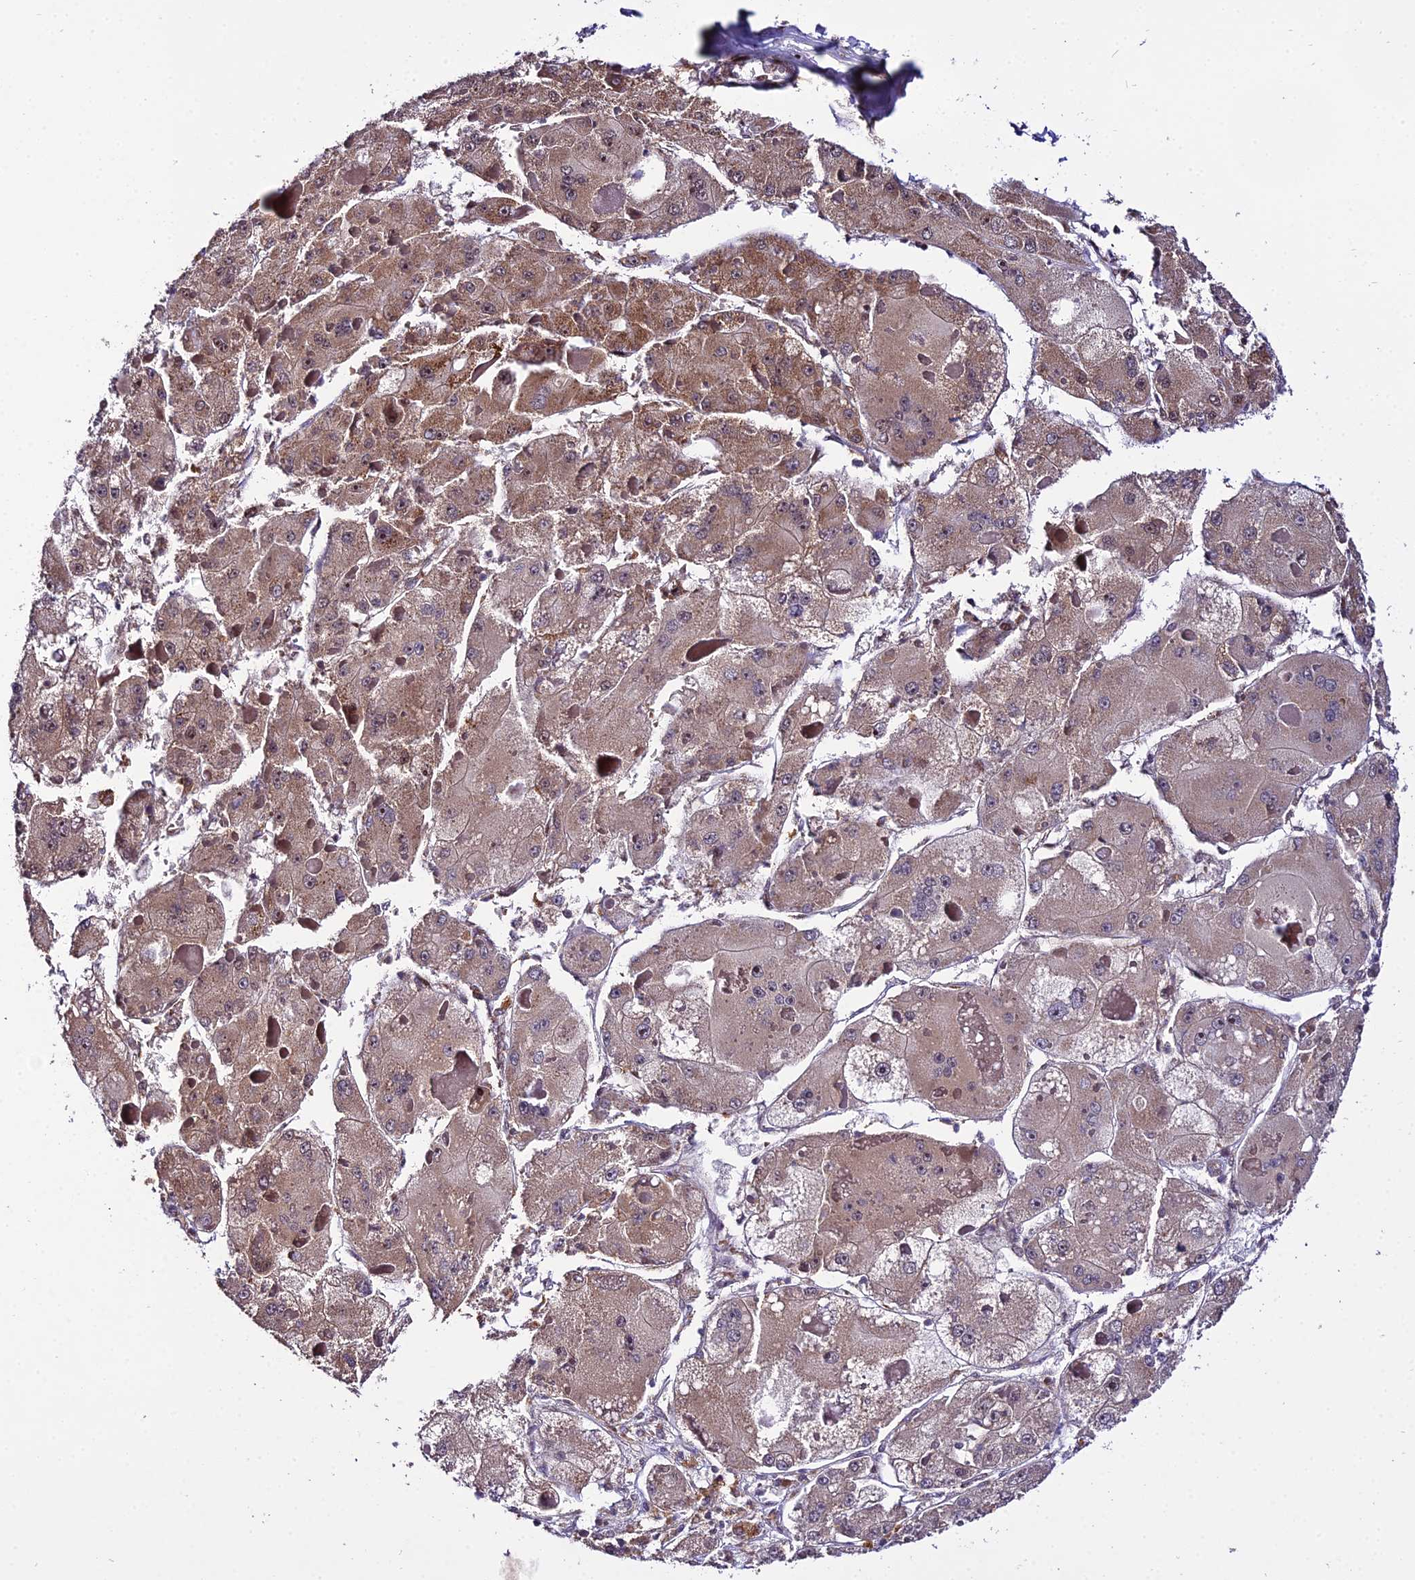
{"staining": {"intensity": "moderate", "quantity": "25%-75%", "location": "cytoplasmic/membranous"}, "tissue": "liver cancer", "cell_type": "Tumor cells", "image_type": "cancer", "snomed": [{"axis": "morphology", "description": "Carcinoma, Hepatocellular, NOS"}, {"axis": "topography", "description": "Liver"}], "caption": "DAB immunohistochemical staining of human hepatocellular carcinoma (liver) displays moderate cytoplasmic/membranous protein positivity in approximately 25%-75% of tumor cells. (Brightfield microscopy of DAB IHC at high magnification).", "gene": "CIB3", "patient": {"sex": "female", "age": 73}}